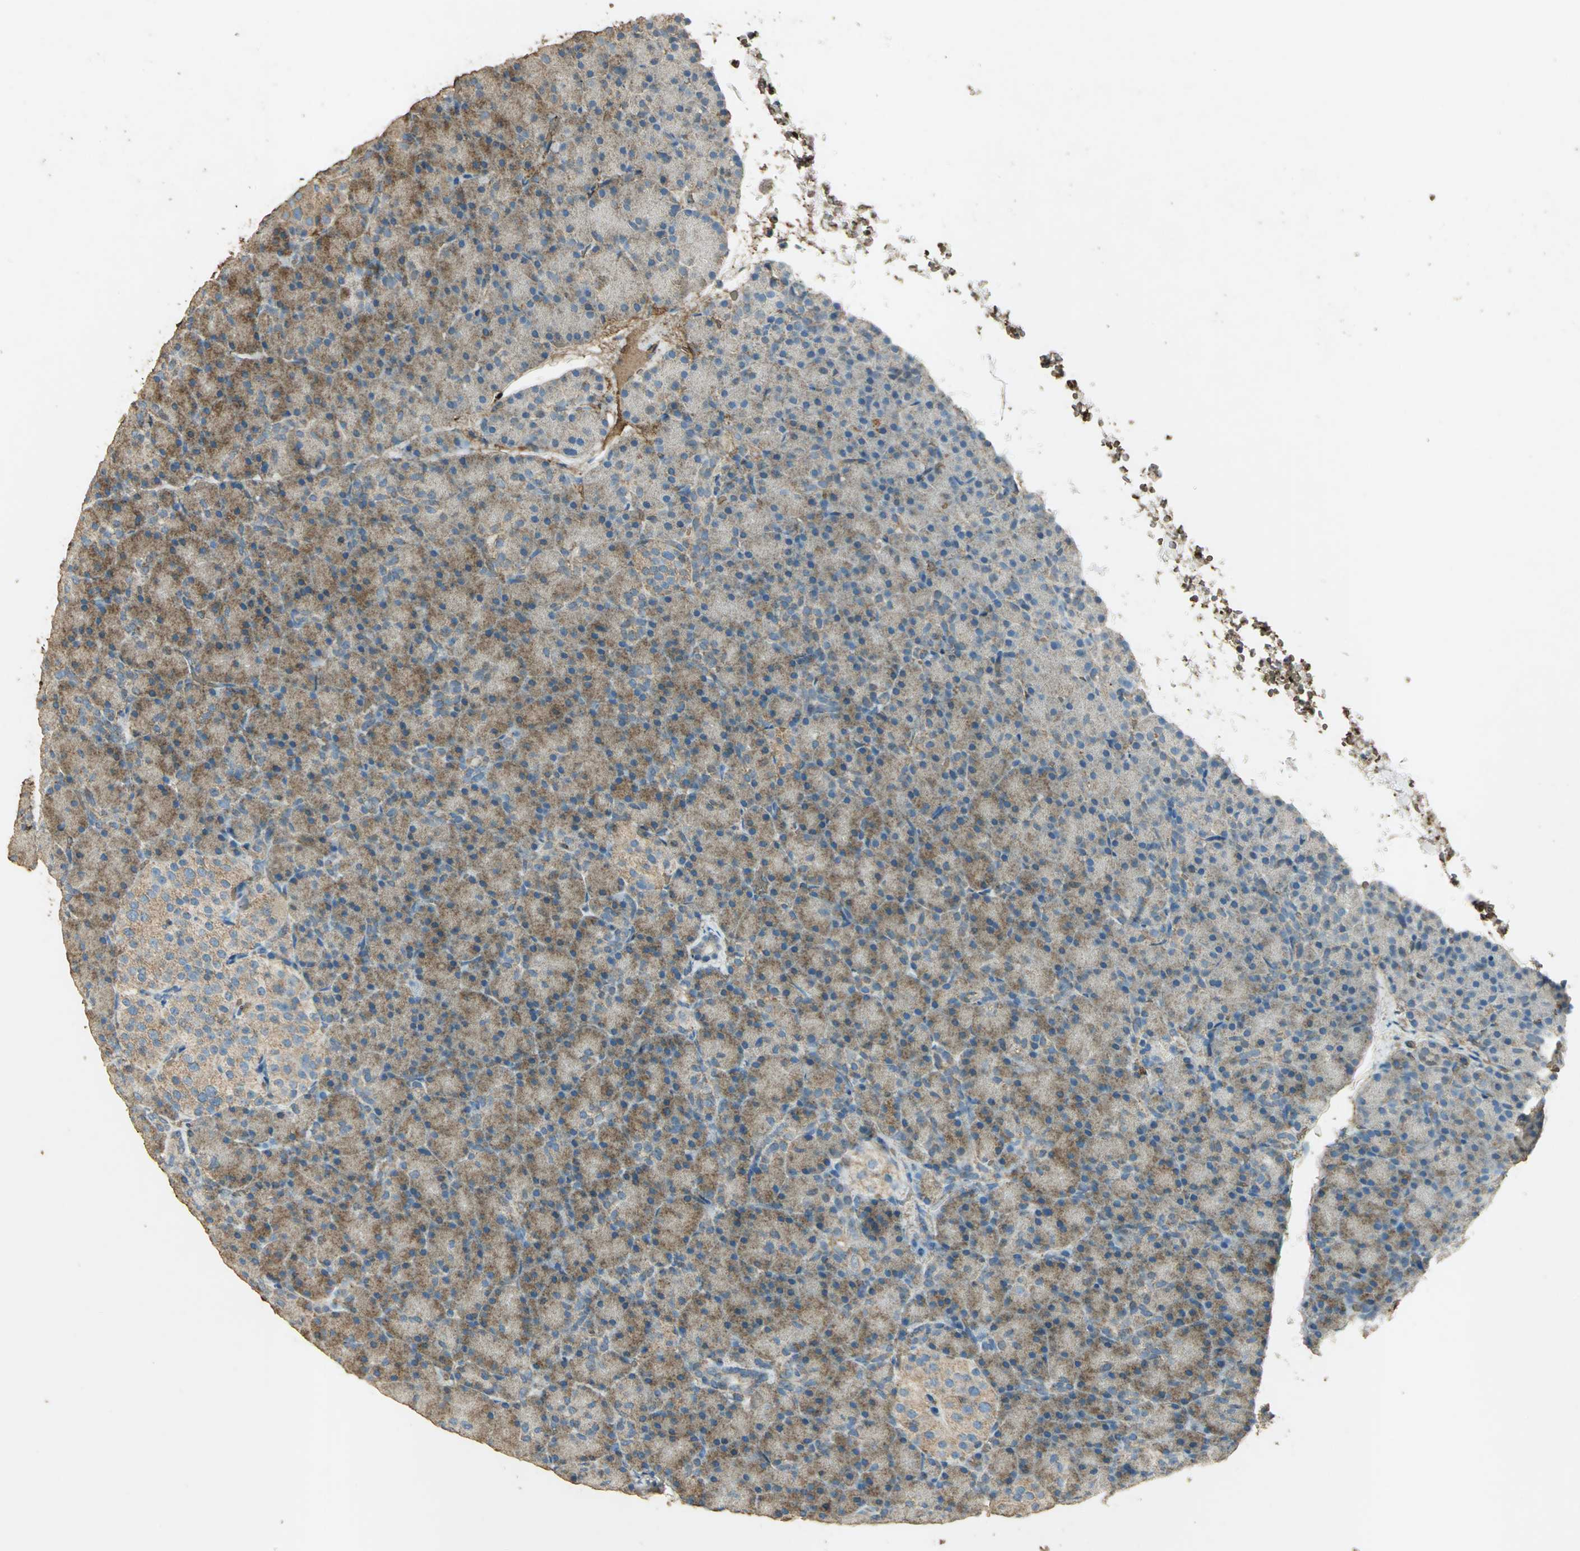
{"staining": {"intensity": "moderate", "quantity": "25%-75%", "location": "cytoplasmic/membranous"}, "tissue": "pancreas", "cell_type": "Exocrine glandular cells", "image_type": "normal", "snomed": [{"axis": "morphology", "description": "Normal tissue, NOS"}, {"axis": "topography", "description": "Pancreas"}], "caption": "Pancreas stained with immunohistochemistry exhibits moderate cytoplasmic/membranous positivity in approximately 25%-75% of exocrine glandular cells.", "gene": "TRAPPC2", "patient": {"sex": "female", "age": 43}}